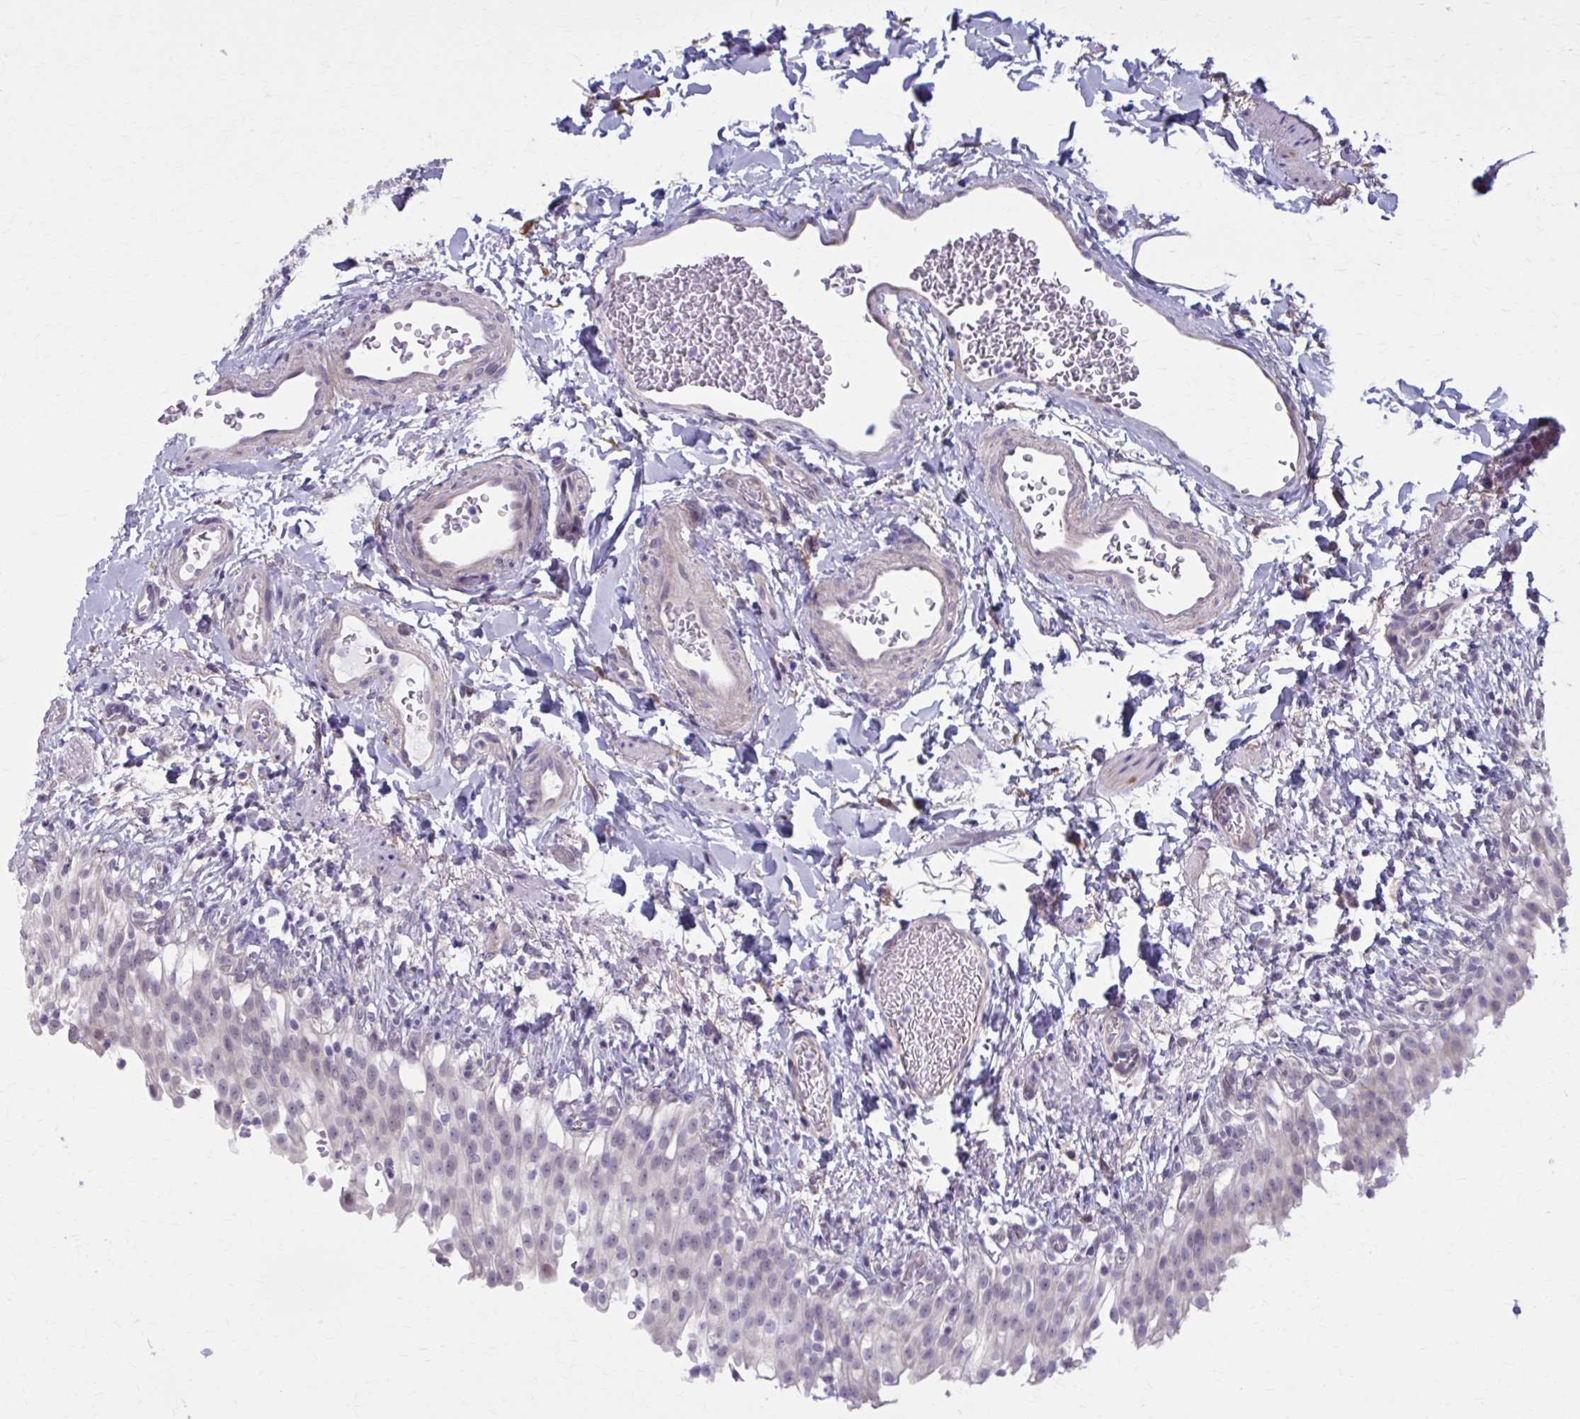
{"staining": {"intensity": "weak", "quantity": "25%-75%", "location": "nuclear"}, "tissue": "urinary bladder", "cell_type": "Urothelial cells", "image_type": "normal", "snomed": [{"axis": "morphology", "description": "Normal tissue, NOS"}, {"axis": "topography", "description": "Urinary bladder"}, {"axis": "topography", "description": "Peripheral nerve tissue"}], "caption": "Benign urinary bladder shows weak nuclear staining in about 25%-75% of urothelial cells.", "gene": "NUMBL", "patient": {"sex": "female", "age": 60}}